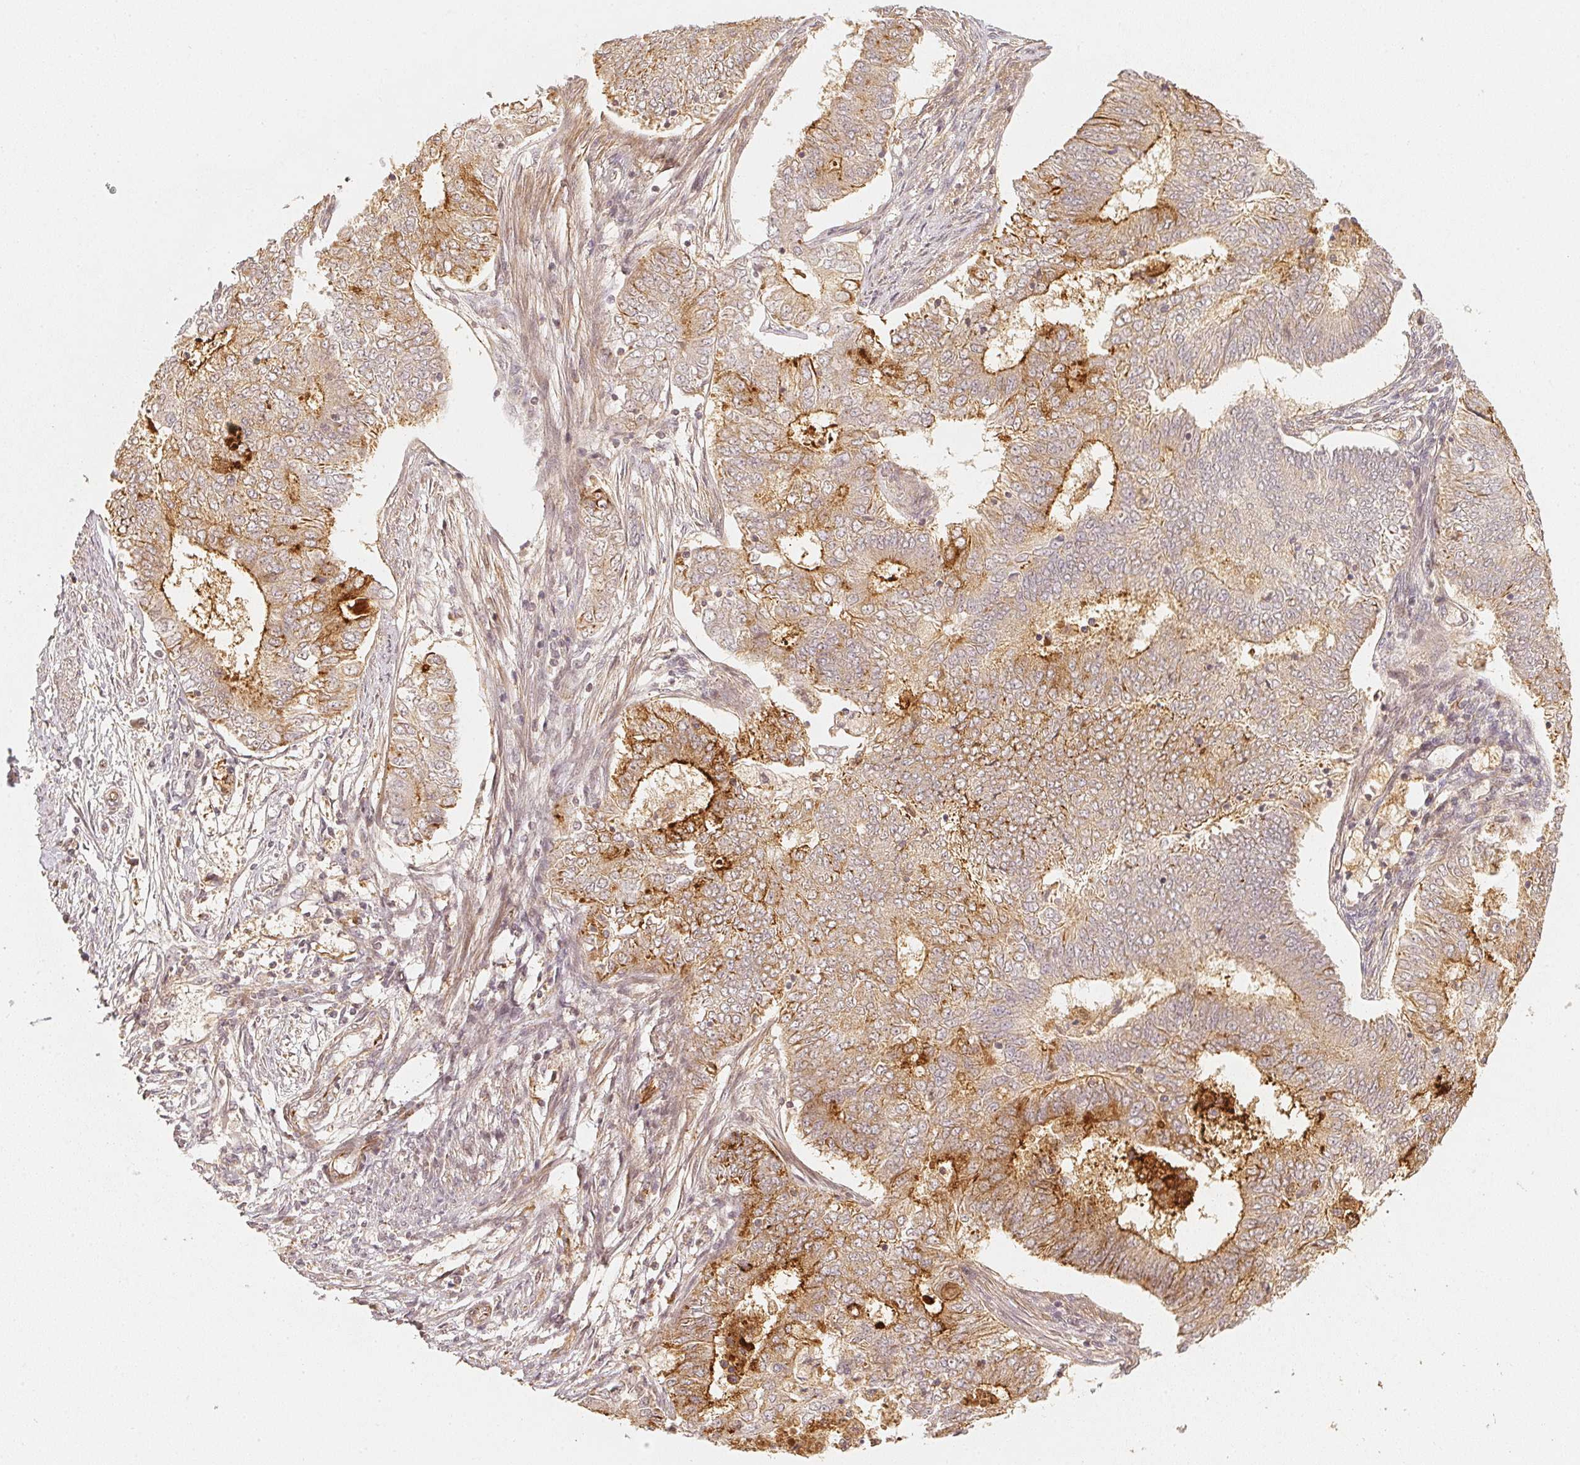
{"staining": {"intensity": "negative", "quantity": "none", "location": "none"}, "tissue": "endometrial cancer", "cell_type": "Tumor cells", "image_type": "cancer", "snomed": [{"axis": "morphology", "description": "Adenocarcinoma, NOS"}, {"axis": "topography", "description": "Endometrium"}], "caption": "Endometrial cancer (adenocarcinoma) stained for a protein using immunohistochemistry shows no staining tumor cells.", "gene": "SERPINE1", "patient": {"sex": "female", "age": 62}}